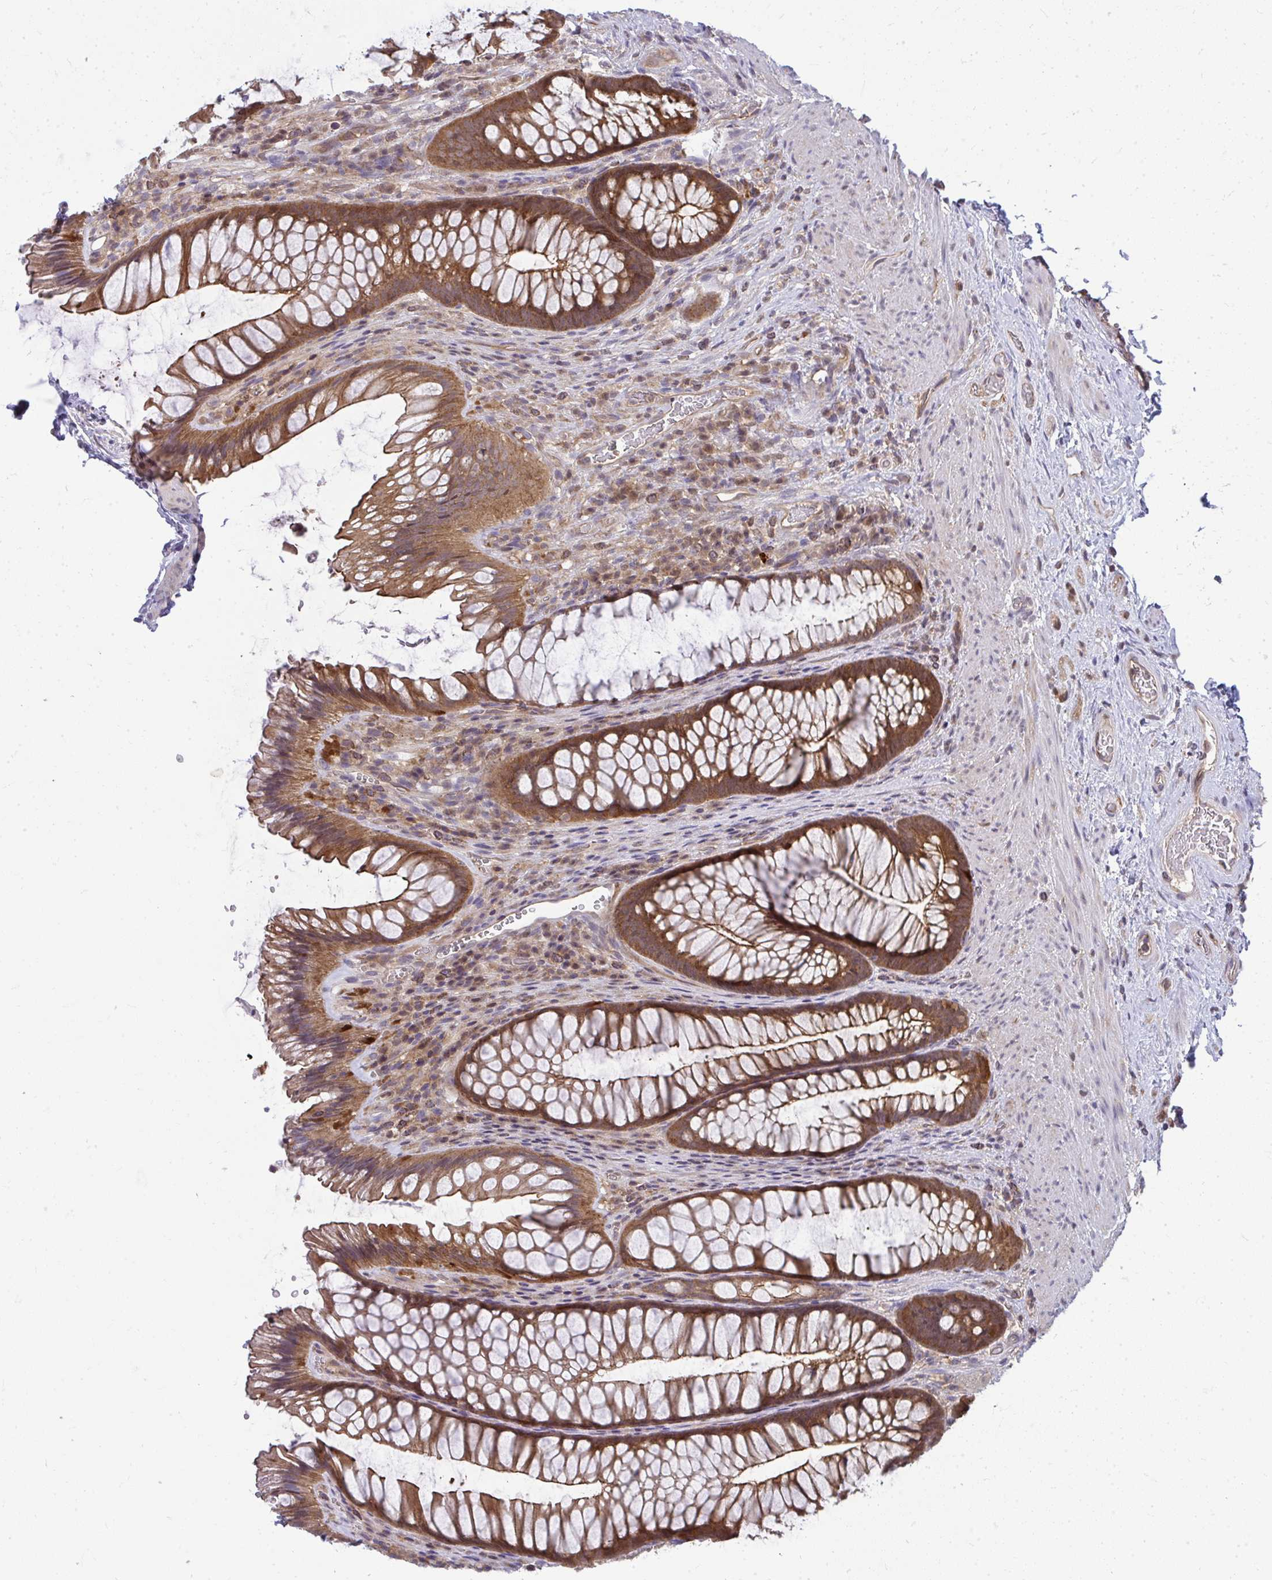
{"staining": {"intensity": "moderate", "quantity": ">75%", "location": "cytoplasmic/membranous"}, "tissue": "rectum", "cell_type": "Glandular cells", "image_type": "normal", "snomed": [{"axis": "morphology", "description": "Normal tissue, NOS"}, {"axis": "topography", "description": "Rectum"}], "caption": "This histopathology image displays IHC staining of benign rectum, with medium moderate cytoplasmic/membranous staining in about >75% of glandular cells.", "gene": "HDHD2", "patient": {"sex": "male", "age": 53}}